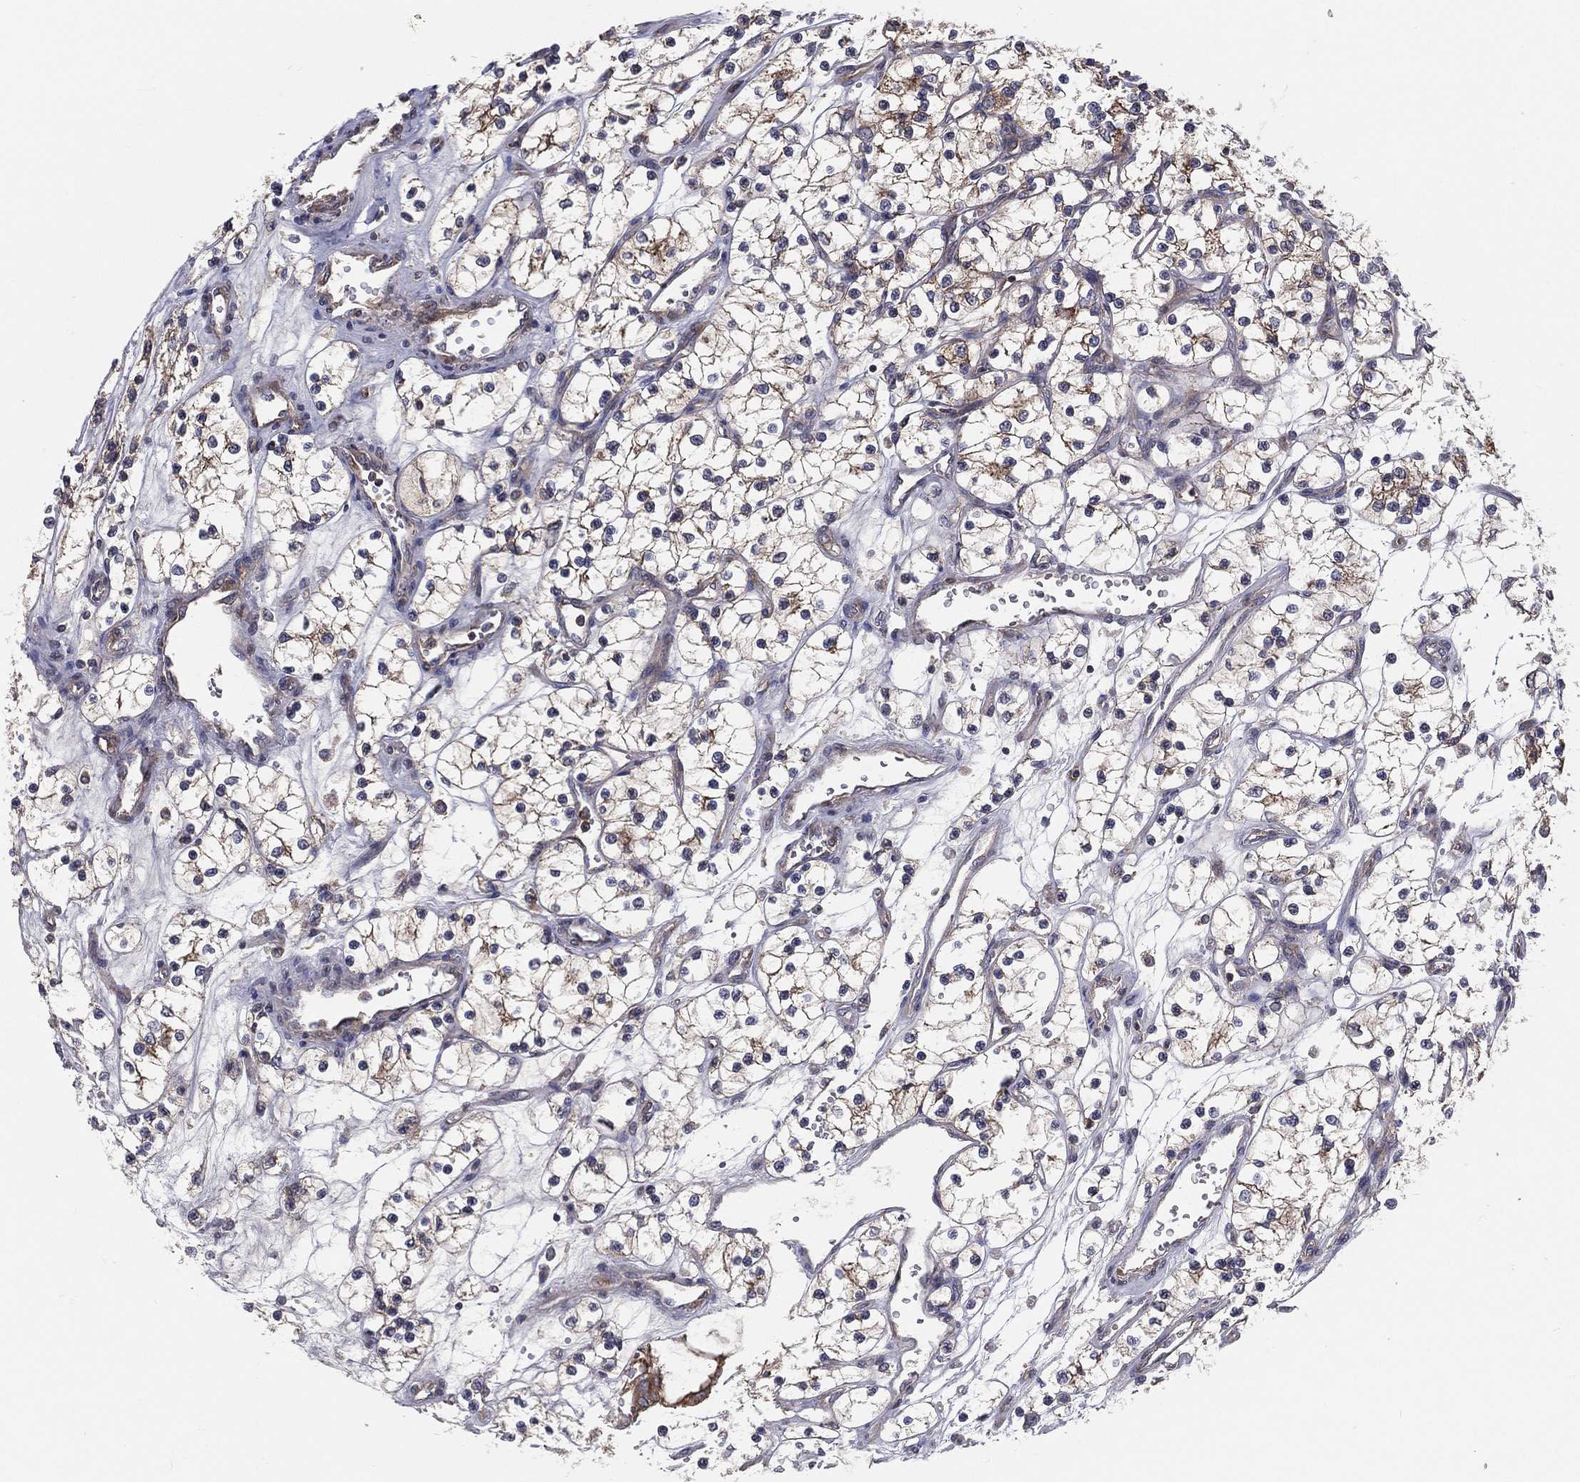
{"staining": {"intensity": "moderate", "quantity": "<25%", "location": "cytoplasmic/membranous"}, "tissue": "renal cancer", "cell_type": "Tumor cells", "image_type": "cancer", "snomed": [{"axis": "morphology", "description": "Adenocarcinoma, NOS"}, {"axis": "topography", "description": "Kidney"}], "caption": "The photomicrograph demonstrates a brown stain indicating the presence of a protein in the cytoplasmic/membranous of tumor cells in renal cancer.", "gene": "EIF2B5", "patient": {"sex": "female", "age": 69}}